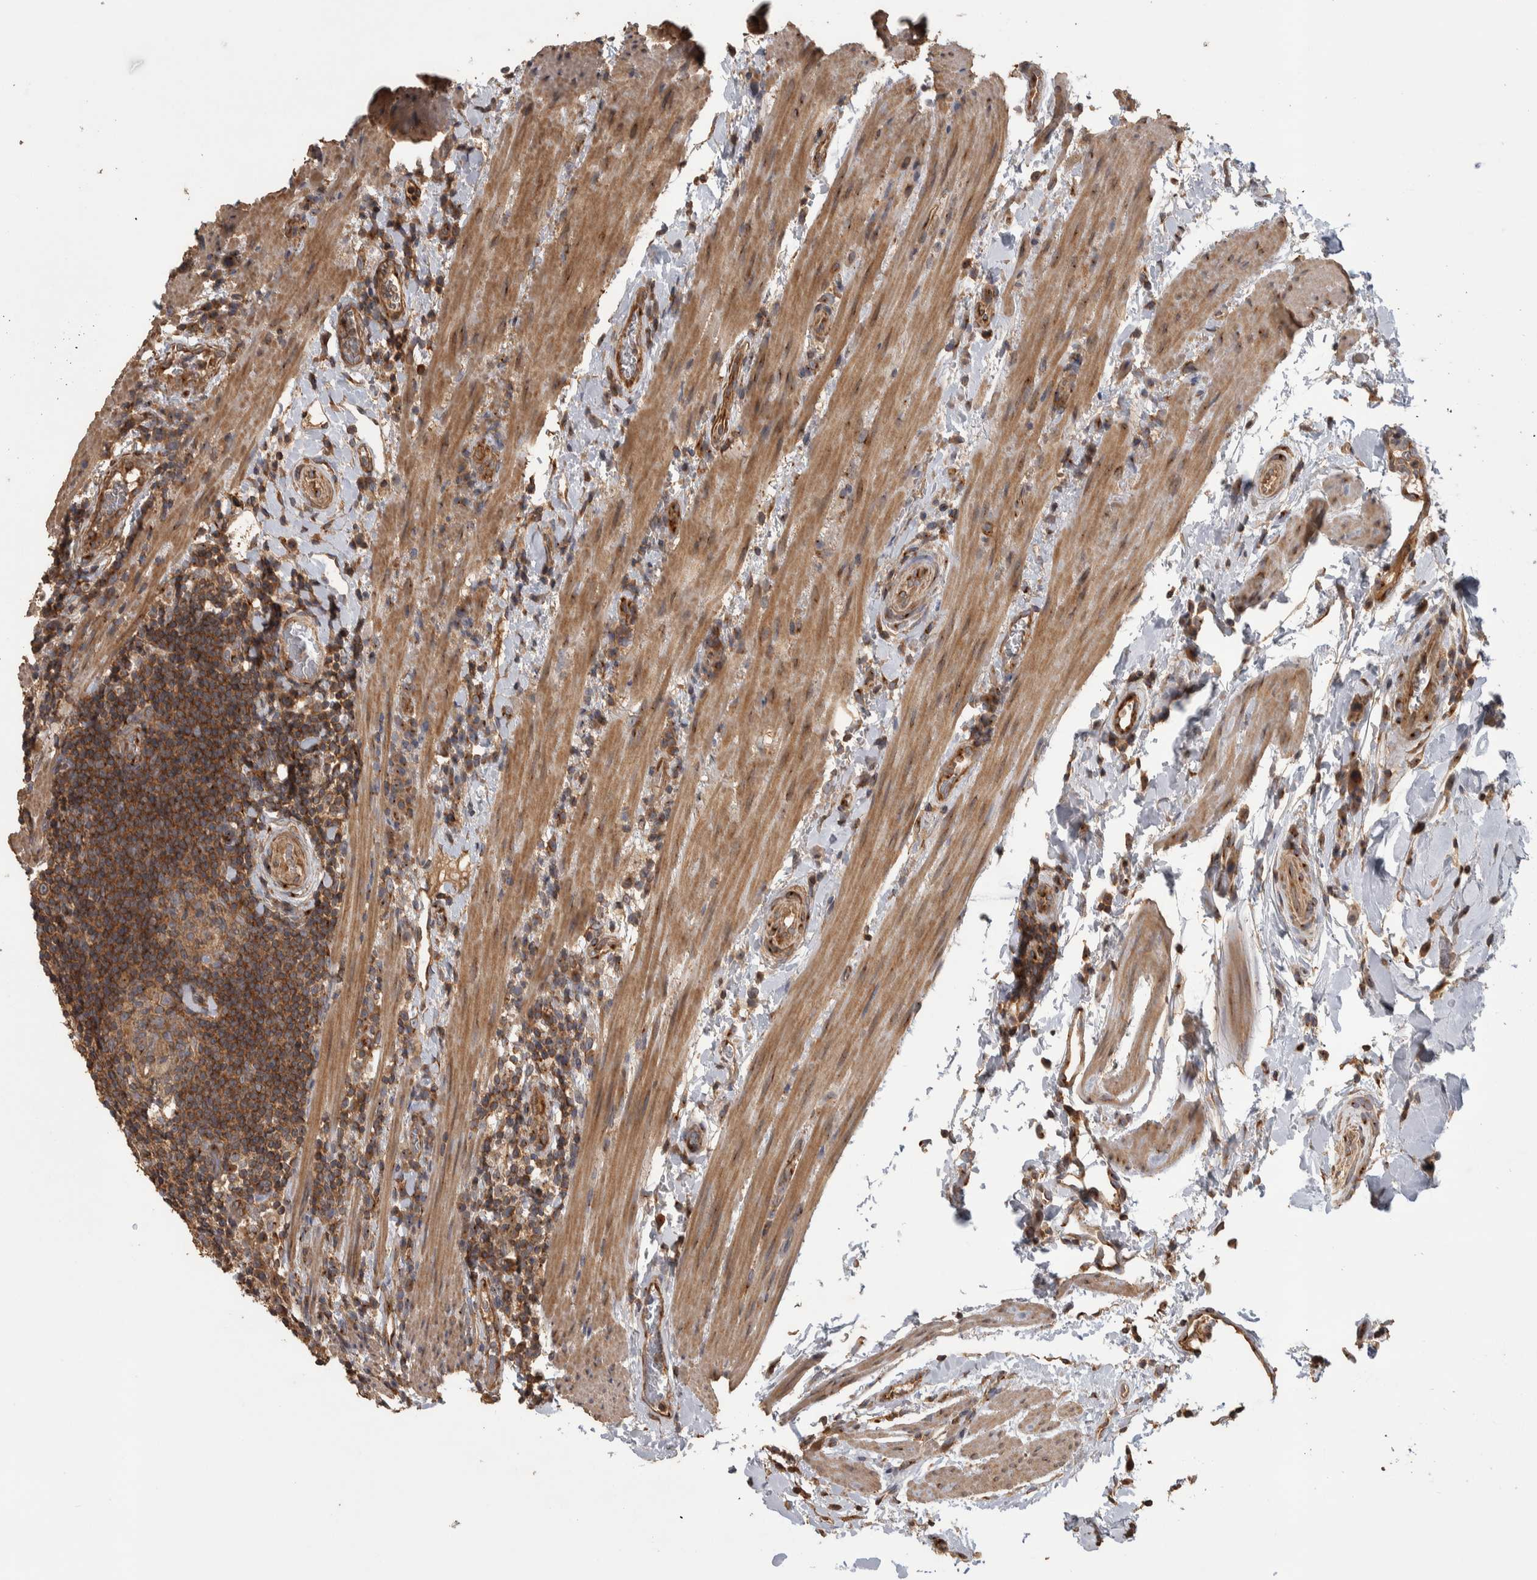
{"staining": {"intensity": "strong", "quantity": ">75%", "location": "cytoplasmic/membranous"}, "tissue": "colorectal cancer", "cell_type": "Tumor cells", "image_type": "cancer", "snomed": [{"axis": "morphology", "description": "Adenocarcinoma, NOS"}, {"axis": "topography", "description": "Colon"}], "caption": "Immunohistochemical staining of colorectal cancer demonstrates strong cytoplasmic/membranous protein positivity in about >75% of tumor cells. (Brightfield microscopy of DAB IHC at high magnification).", "gene": "IFRD1", "patient": {"sex": "female", "age": 66}}